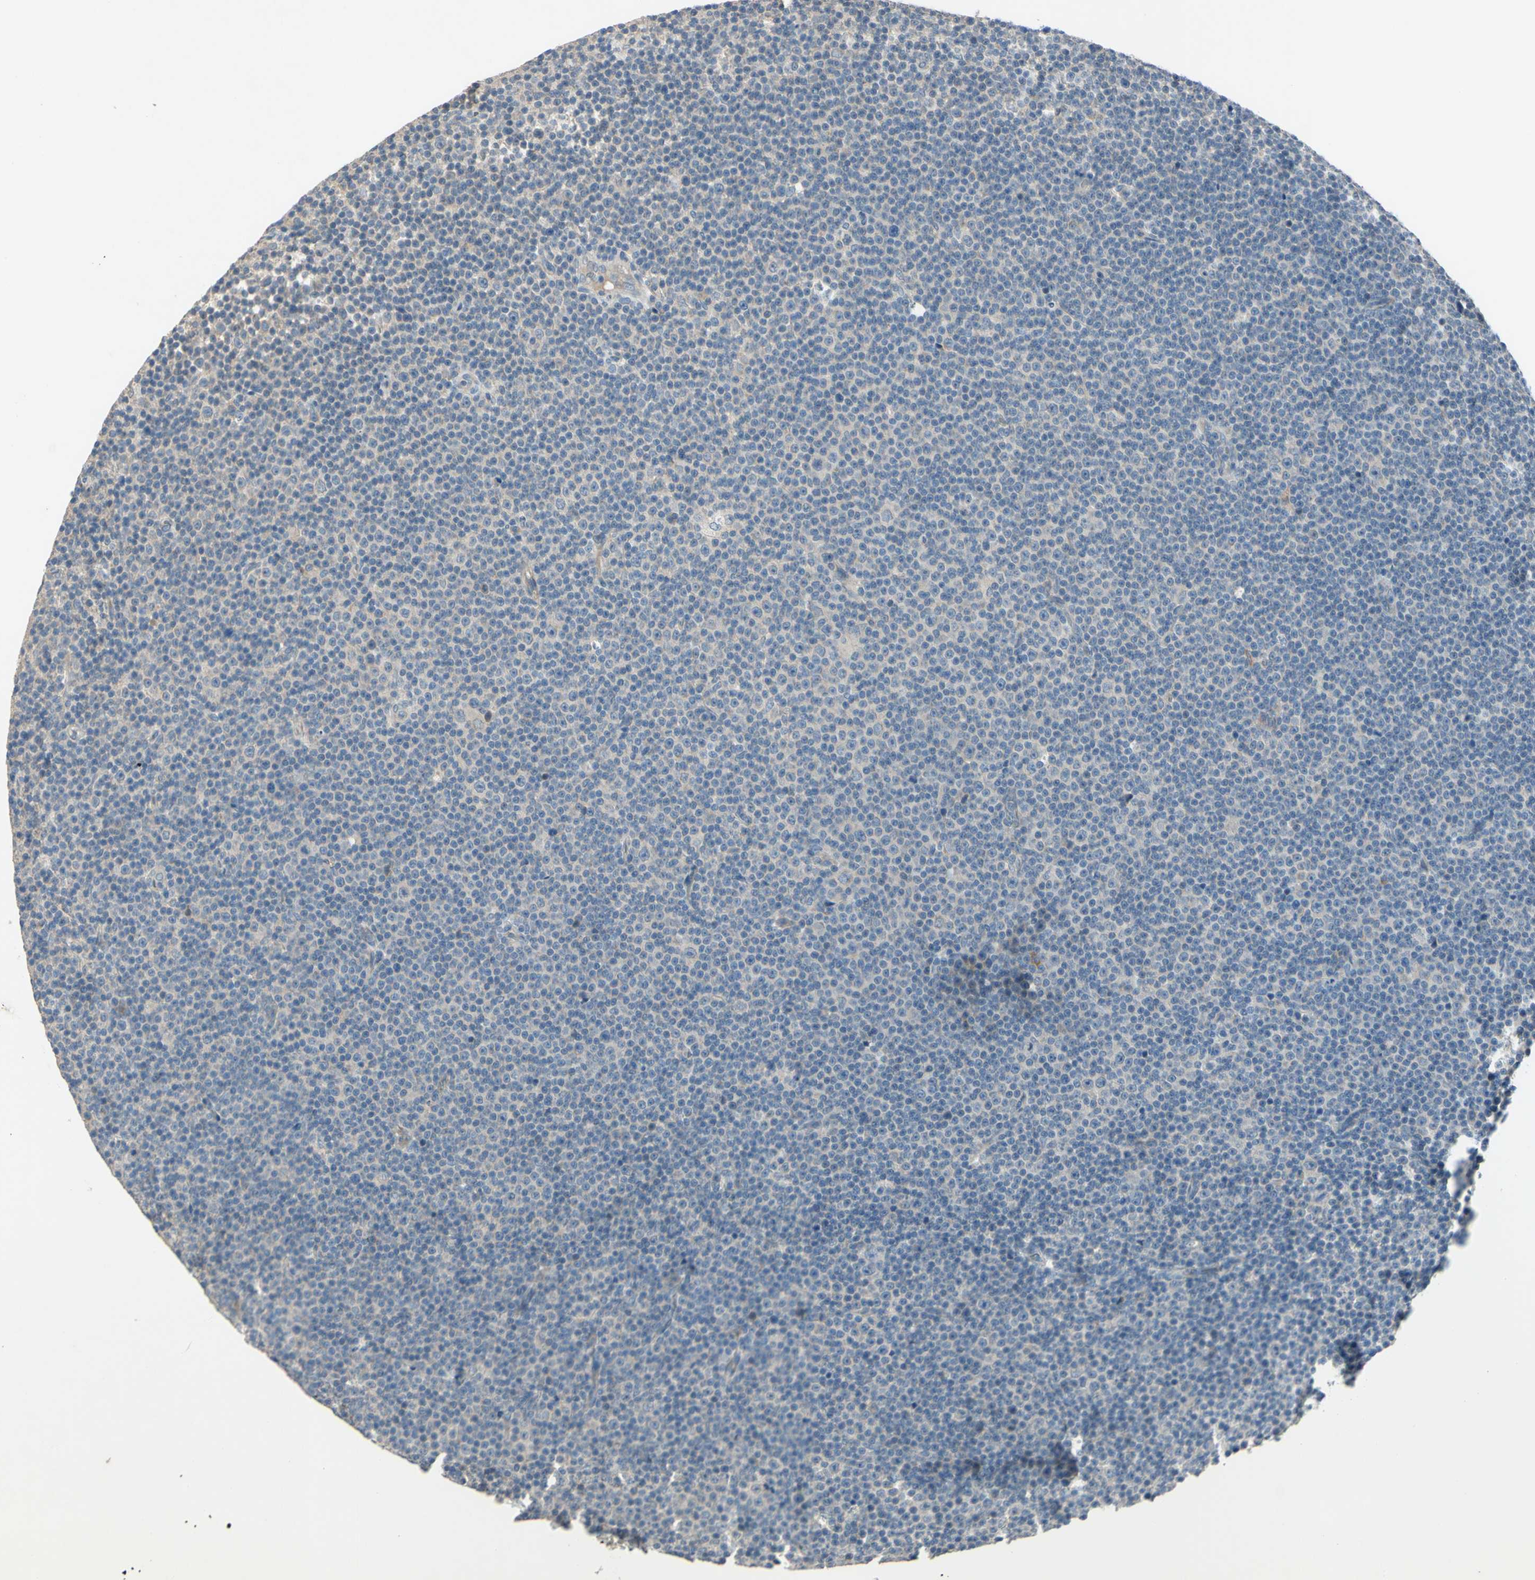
{"staining": {"intensity": "negative", "quantity": "none", "location": "none"}, "tissue": "lymphoma", "cell_type": "Tumor cells", "image_type": "cancer", "snomed": [{"axis": "morphology", "description": "Malignant lymphoma, non-Hodgkin's type, Low grade"}, {"axis": "topography", "description": "Lymph node"}], "caption": "Image shows no significant protein expression in tumor cells of lymphoma.", "gene": "AATK", "patient": {"sex": "female", "age": 67}}